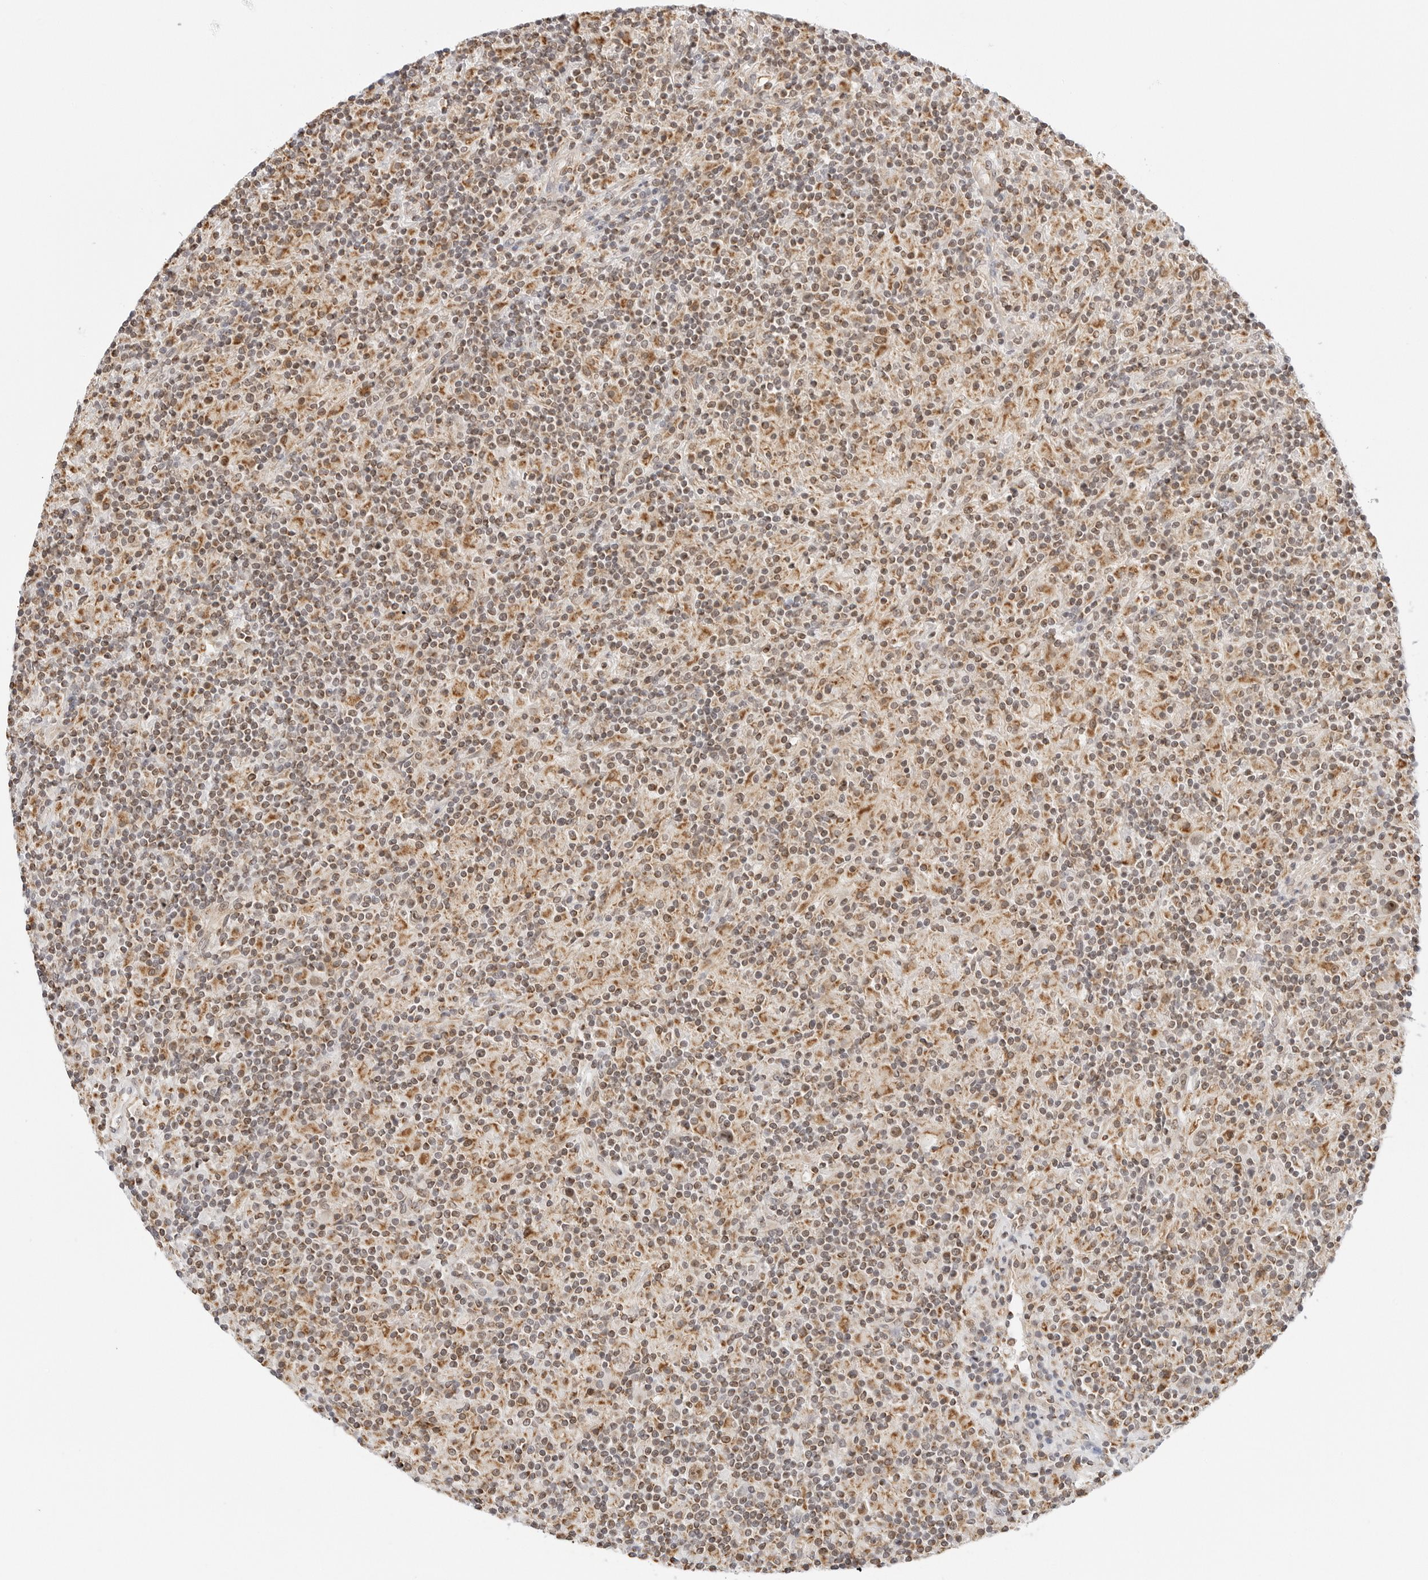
{"staining": {"intensity": "weak", "quantity": ">75%", "location": "nuclear"}, "tissue": "lymphoma", "cell_type": "Tumor cells", "image_type": "cancer", "snomed": [{"axis": "morphology", "description": "Hodgkin's disease, NOS"}, {"axis": "topography", "description": "Lymph node"}], "caption": "Protein expression analysis of human lymphoma reveals weak nuclear staining in approximately >75% of tumor cells.", "gene": "GORAB", "patient": {"sex": "male", "age": 70}}